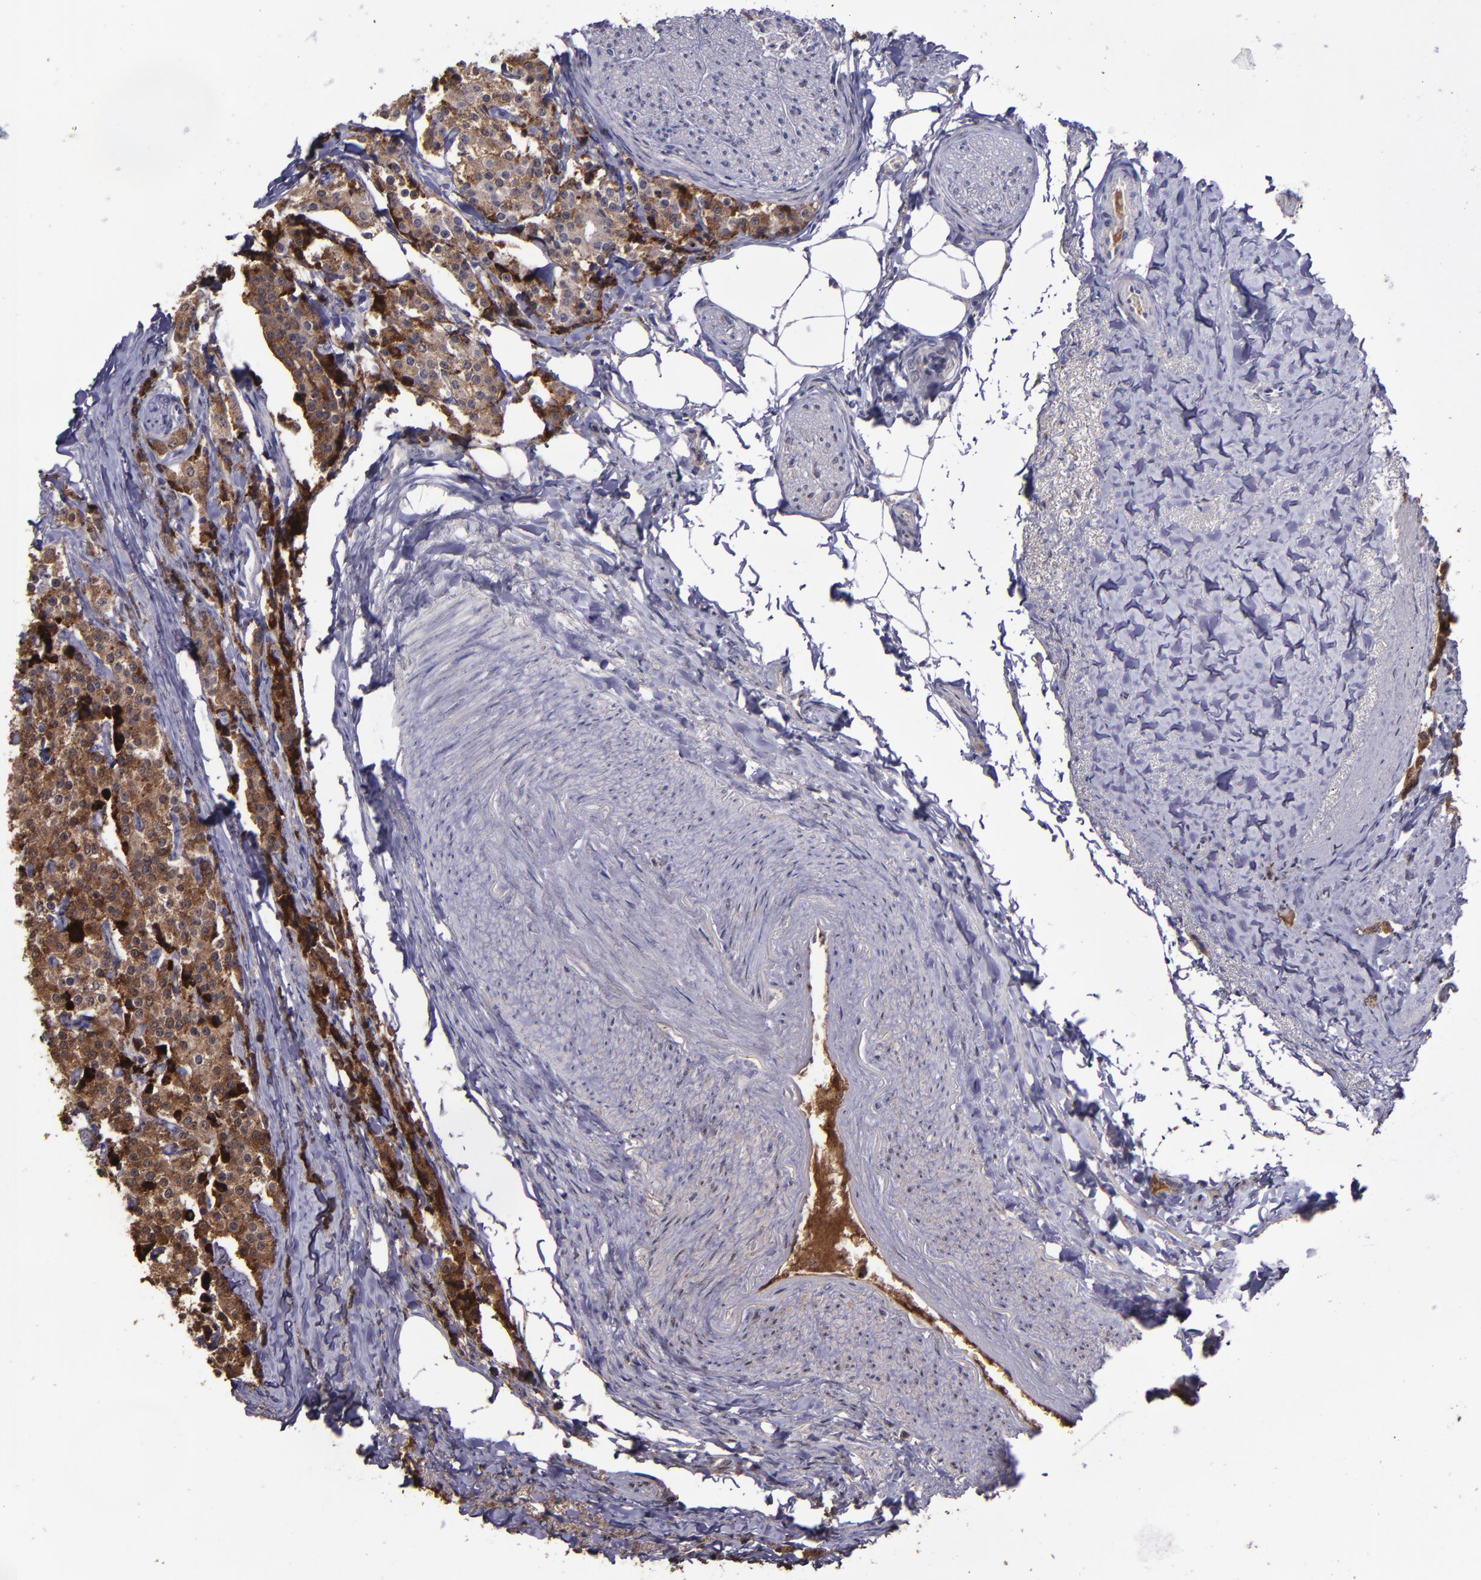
{"staining": {"intensity": "moderate", "quantity": ">75%", "location": "cytoplasmic/membranous"}, "tissue": "carcinoid", "cell_type": "Tumor cells", "image_type": "cancer", "snomed": [{"axis": "morphology", "description": "Carcinoid, malignant, NOS"}, {"axis": "topography", "description": "Colon"}], "caption": "DAB immunohistochemical staining of carcinoid (malignant) exhibits moderate cytoplasmic/membranous protein expression in about >75% of tumor cells.", "gene": "SERPINF2", "patient": {"sex": "female", "age": 61}}